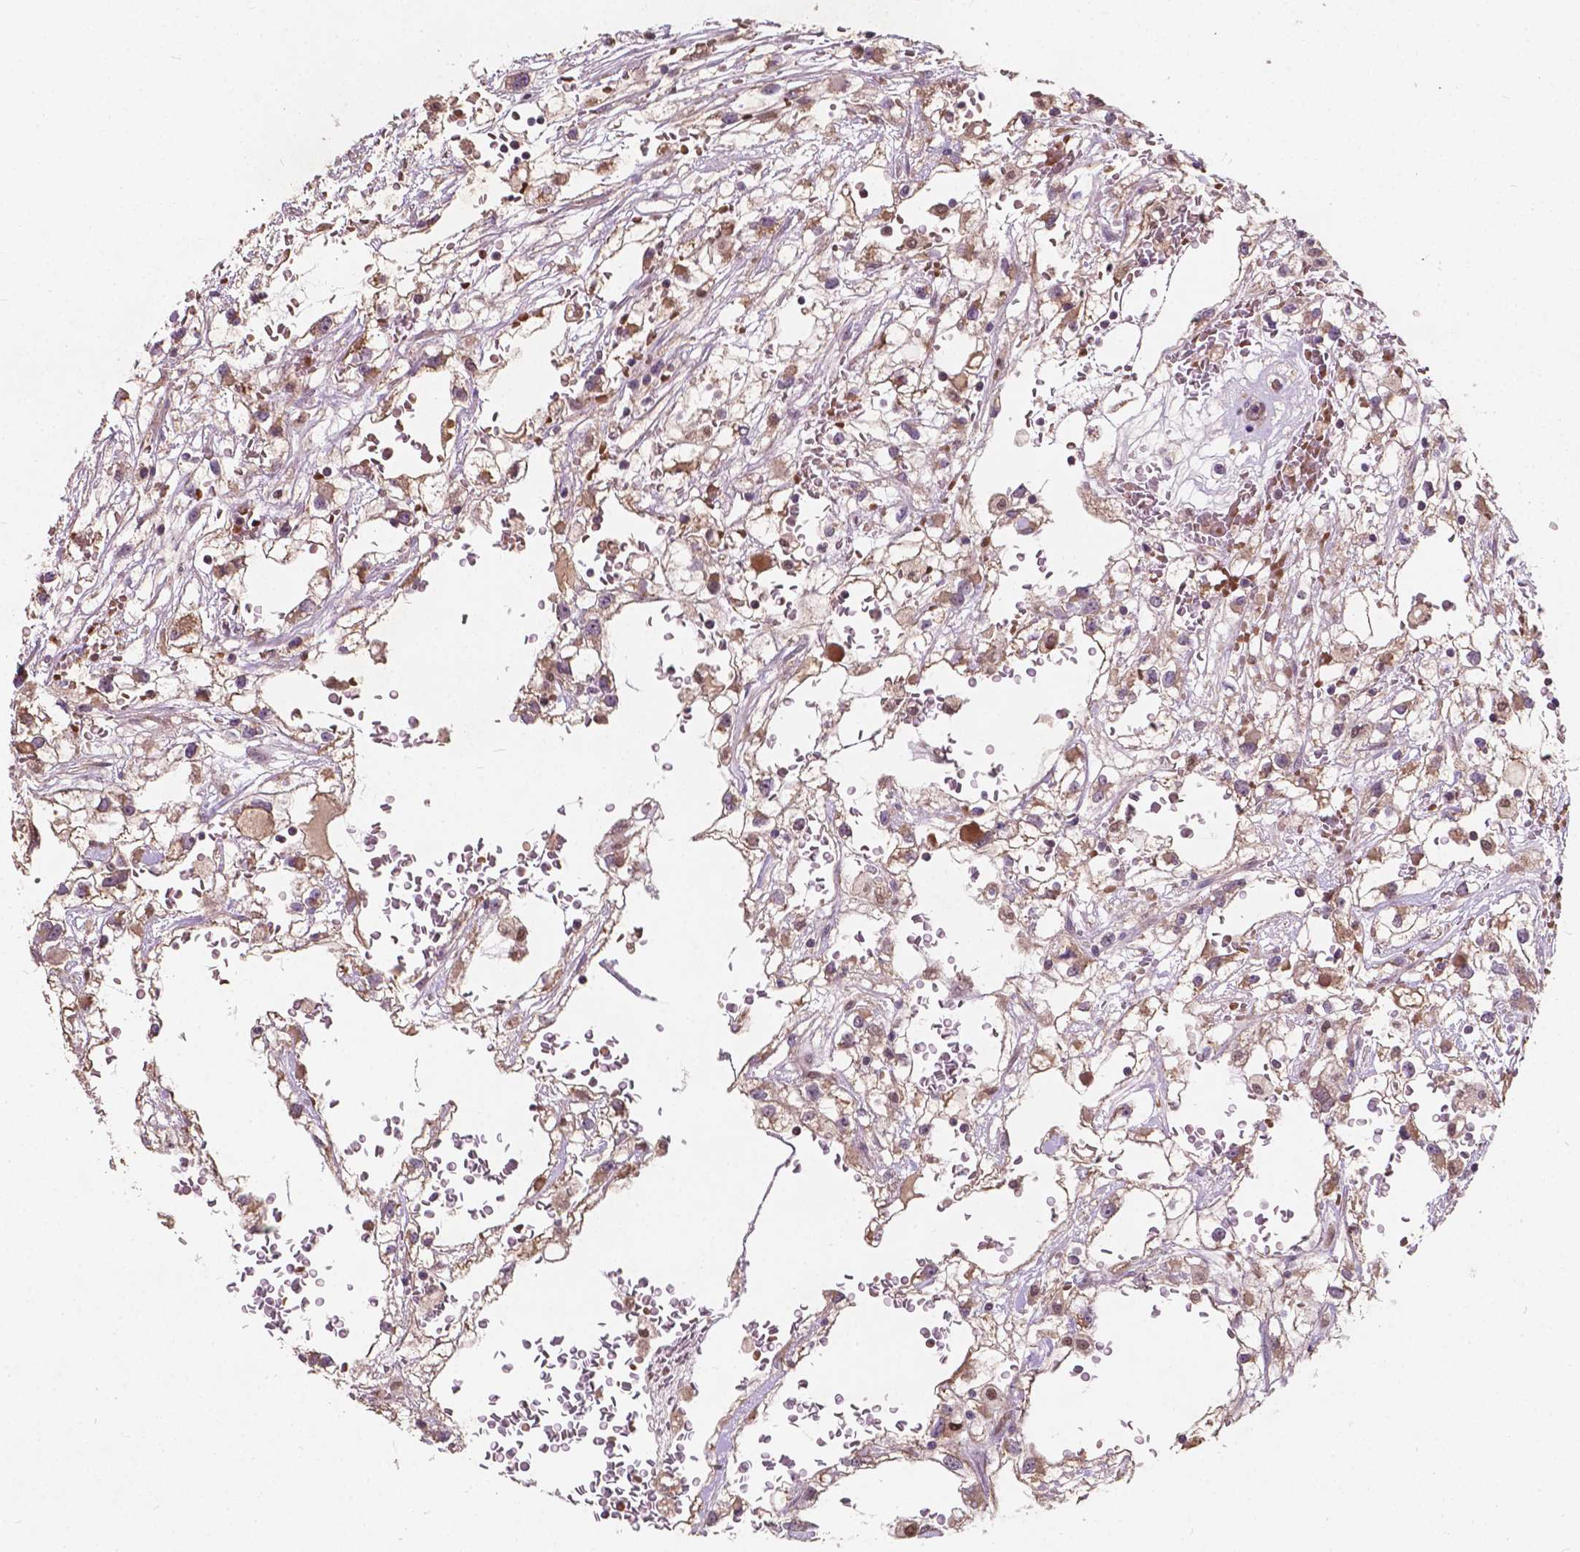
{"staining": {"intensity": "moderate", "quantity": ">75%", "location": "cytoplasmic/membranous"}, "tissue": "renal cancer", "cell_type": "Tumor cells", "image_type": "cancer", "snomed": [{"axis": "morphology", "description": "Adenocarcinoma, NOS"}, {"axis": "topography", "description": "Kidney"}], "caption": "Immunohistochemistry (DAB) staining of renal cancer (adenocarcinoma) reveals moderate cytoplasmic/membranous protein staining in approximately >75% of tumor cells.", "gene": "DUSP16", "patient": {"sex": "male", "age": 59}}